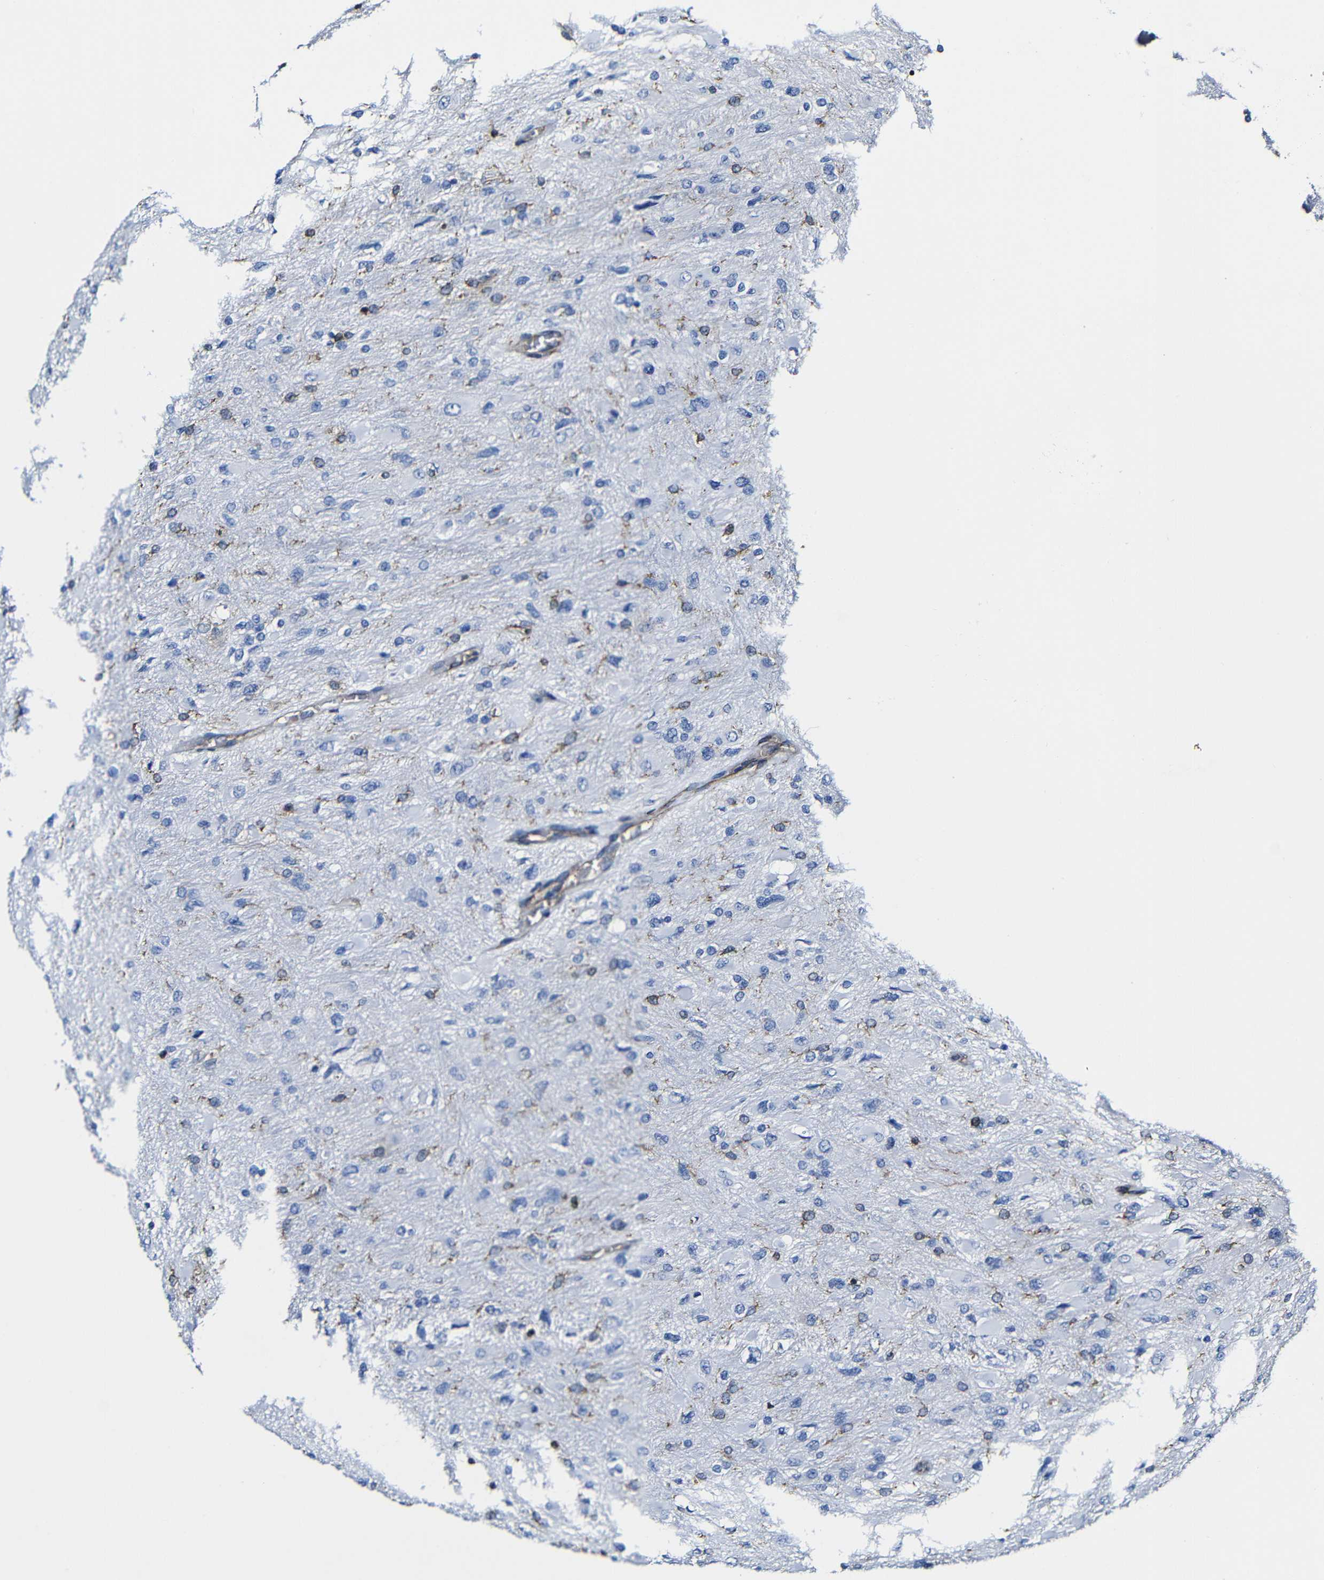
{"staining": {"intensity": "negative", "quantity": "none", "location": "none"}, "tissue": "glioma", "cell_type": "Tumor cells", "image_type": "cancer", "snomed": [{"axis": "morphology", "description": "Glioma, malignant, High grade"}, {"axis": "topography", "description": "Cerebral cortex"}], "caption": "This is an immunohistochemistry (IHC) histopathology image of human malignant glioma (high-grade). There is no expression in tumor cells.", "gene": "MSN", "patient": {"sex": "female", "age": 36}}